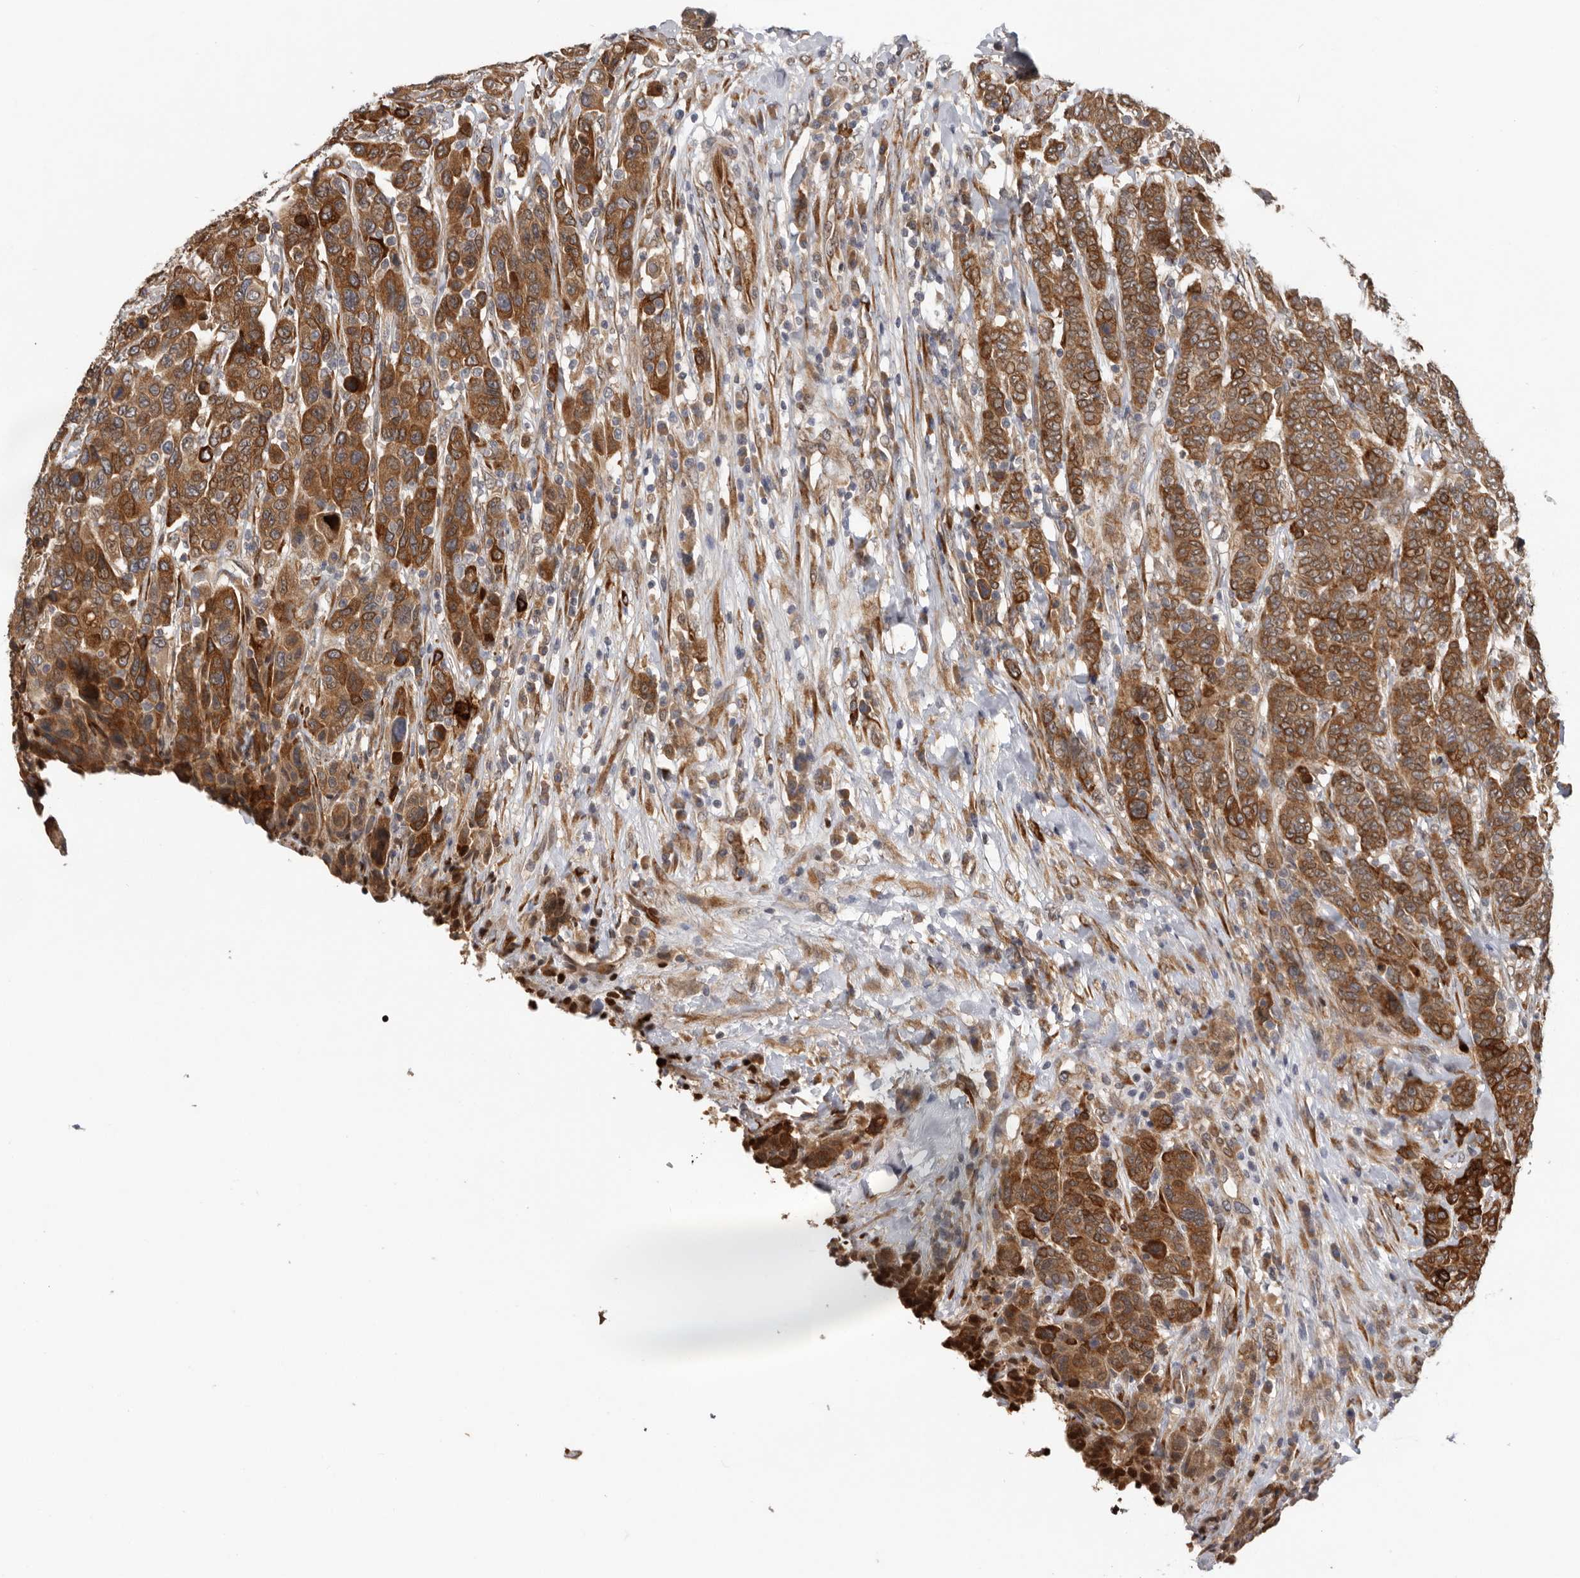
{"staining": {"intensity": "strong", "quantity": ">75%", "location": "cytoplasmic/membranous"}, "tissue": "breast cancer", "cell_type": "Tumor cells", "image_type": "cancer", "snomed": [{"axis": "morphology", "description": "Duct carcinoma"}, {"axis": "topography", "description": "Breast"}], "caption": "A high amount of strong cytoplasmic/membranous expression is appreciated in approximately >75% of tumor cells in breast cancer (intraductal carcinoma) tissue. (brown staining indicates protein expression, while blue staining denotes nuclei).", "gene": "MTF1", "patient": {"sex": "female", "age": 37}}